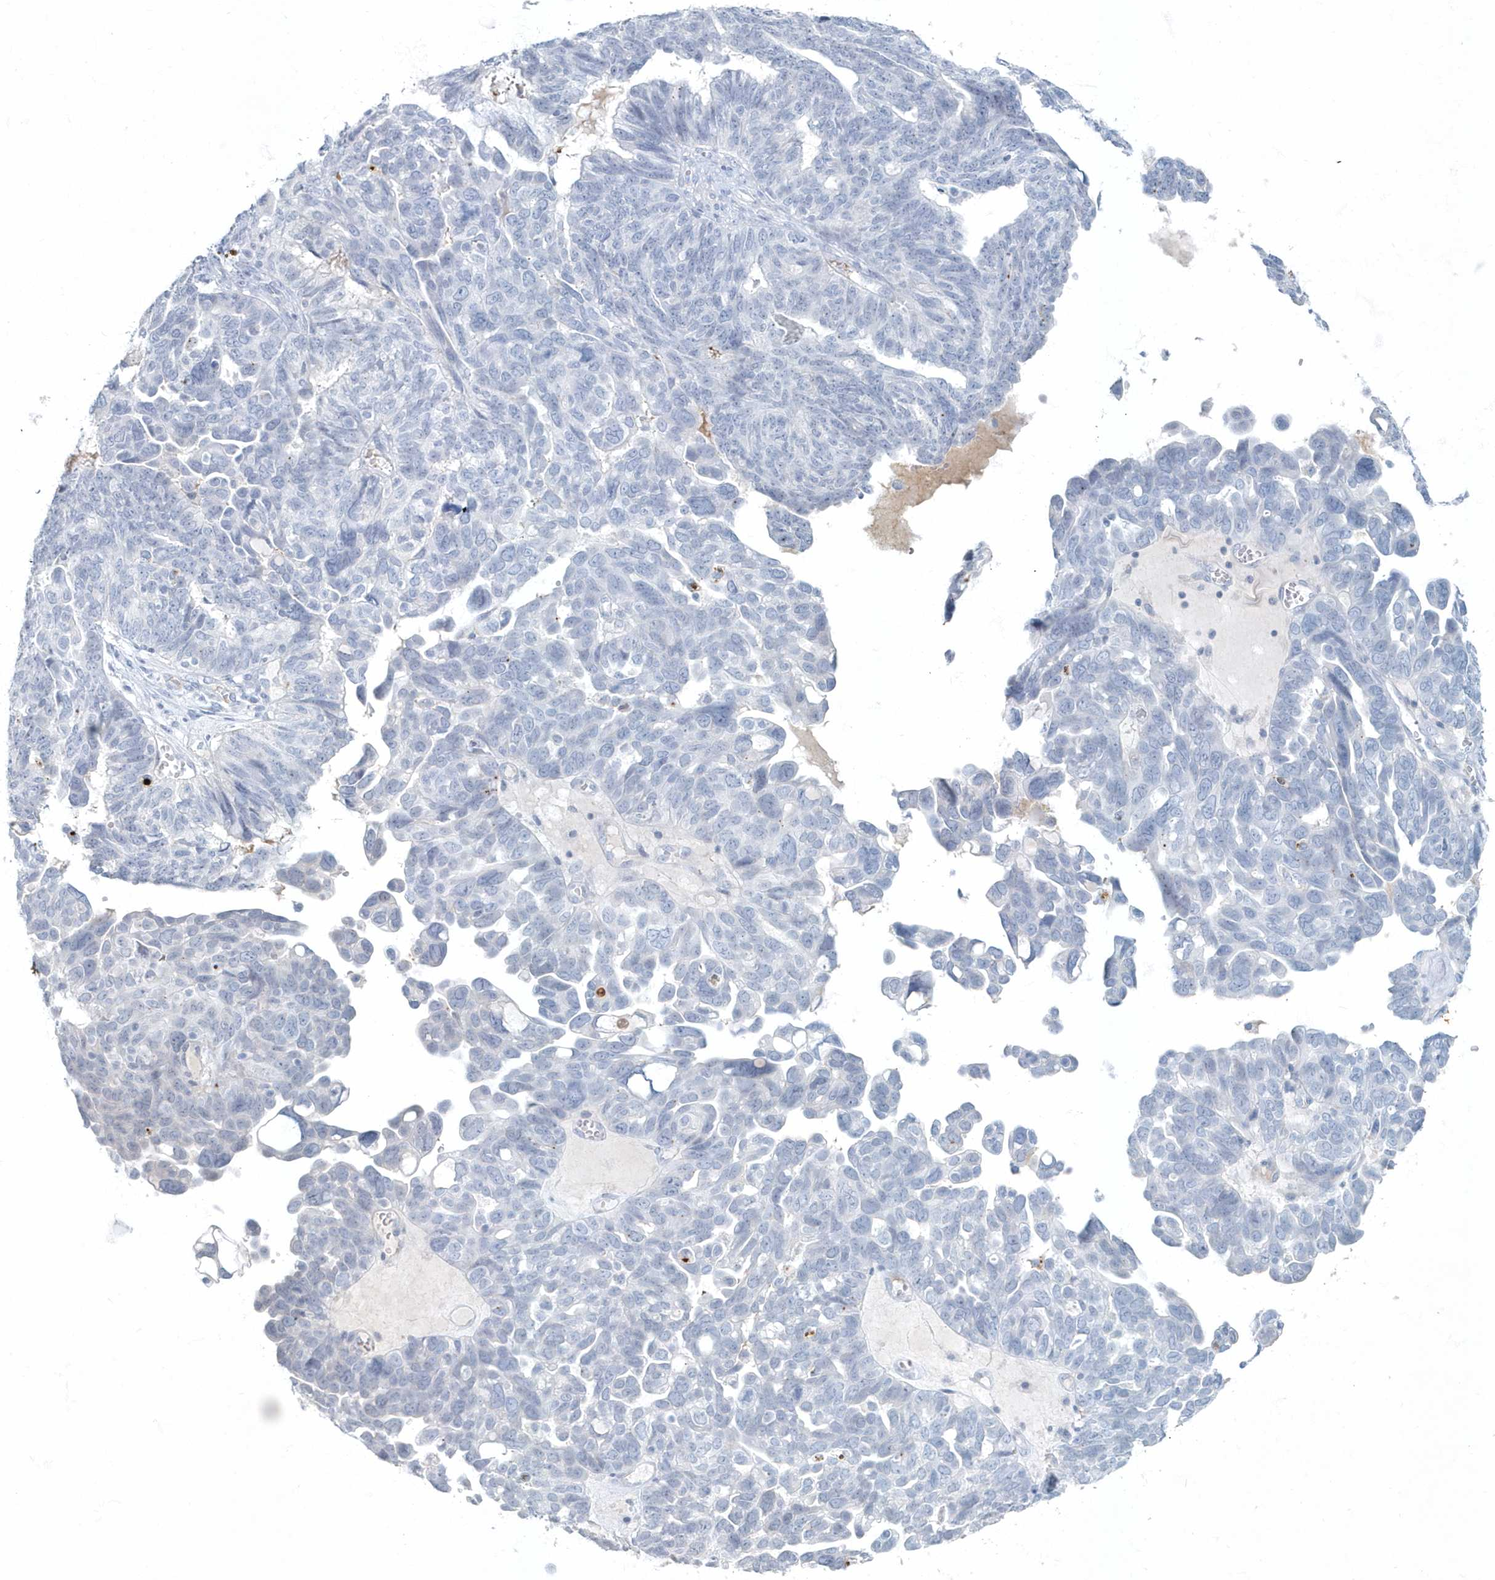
{"staining": {"intensity": "negative", "quantity": "none", "location": "none"}, "tissue": "ovarian cancer", "cell_type": "Tumor cells", "image_type": "cancer", "snomed": [{"axis": "morphology", "description": "Cystadenocarcinoma, serous, NOS"}, {"axis": "topography", "description": "Ovary"}], "caption": "An immunohistochemistry photomicrograph of serous cystadenocarcinoma (ovarian) is shown. There is no staining in tumor cells of serous cystadenocarcinoma (ovarian).", "gene": "MYOT", "patient": {"sex": "female", "age": 79}}